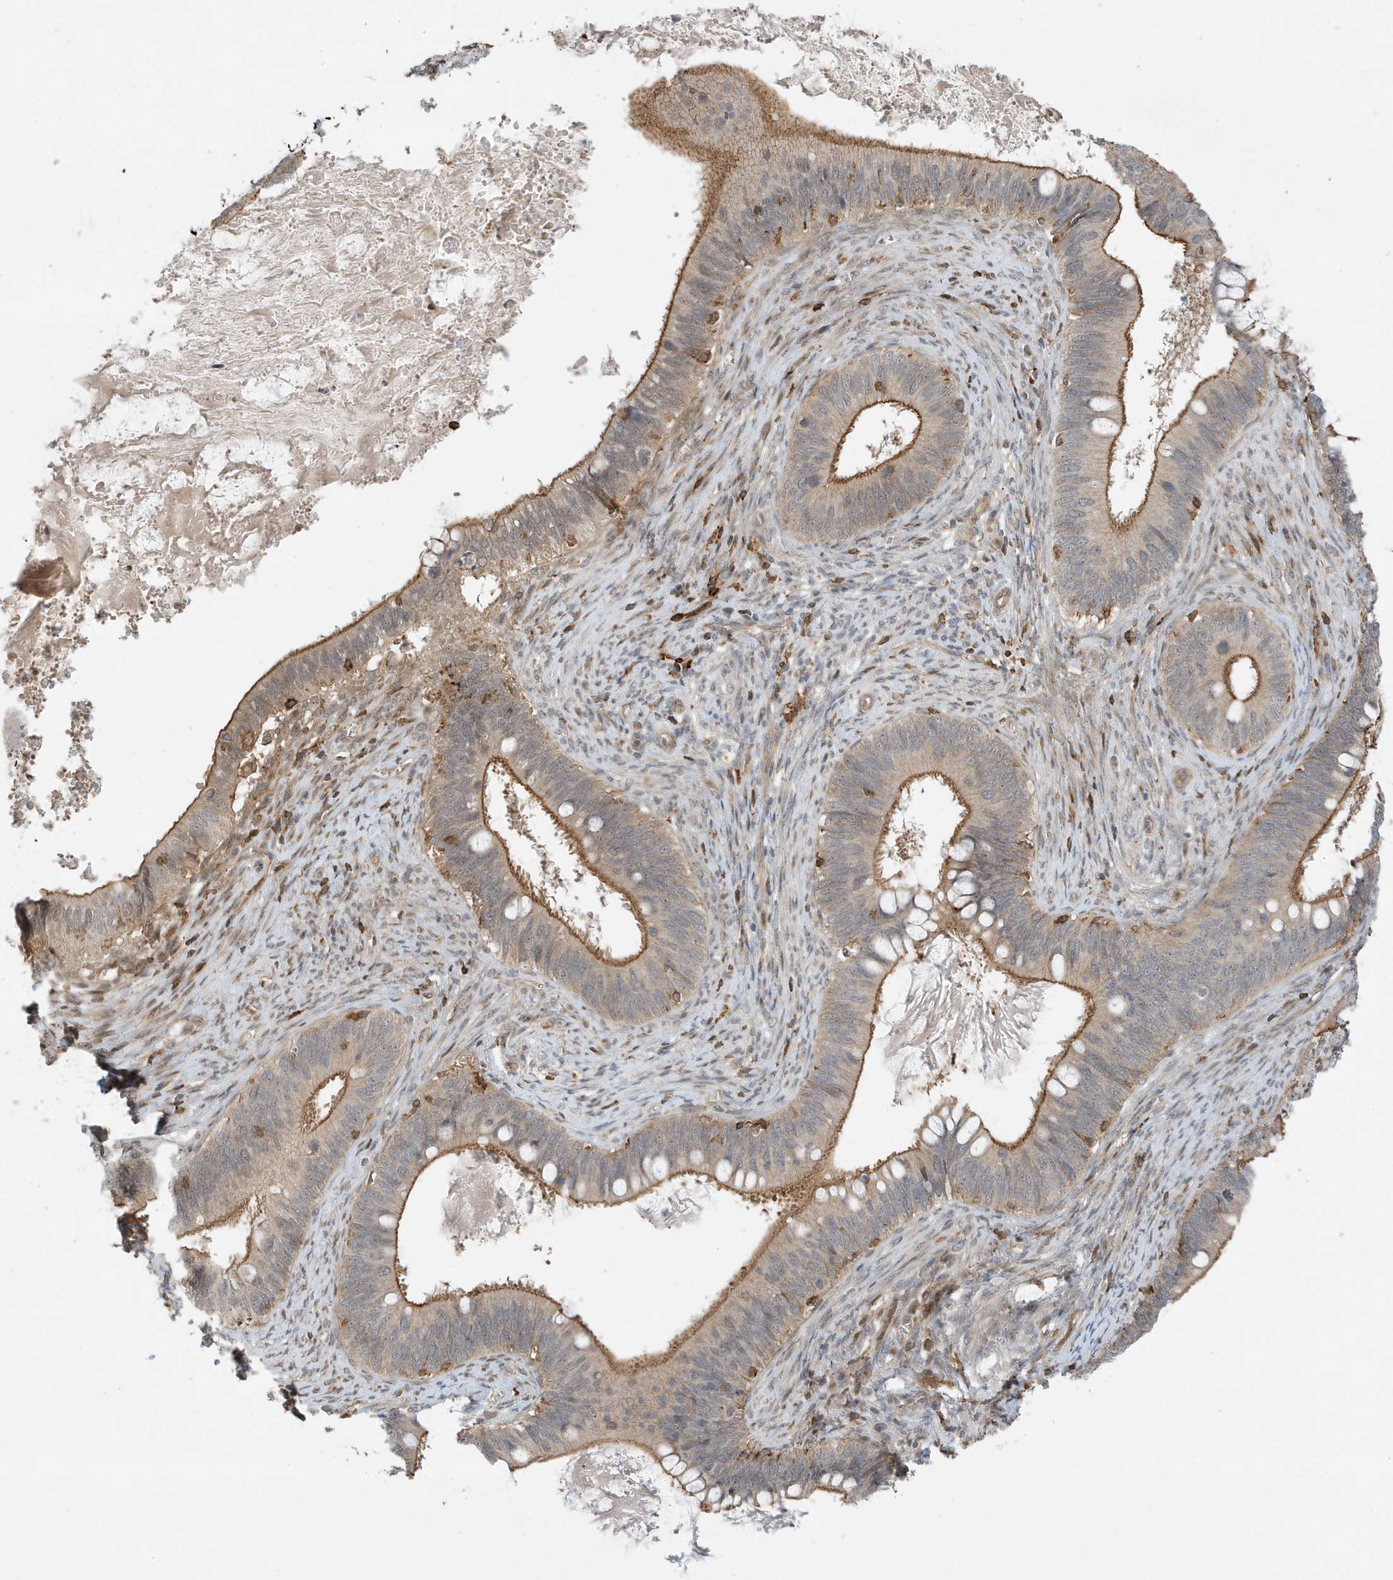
{"staining": {"intensity": "moderate", "quantity": "25%-75%", "location": "cytoplasmic/membranous"}, "tissue": "cervical cancer", "cell_type": "Tumor cells", "image_type": "cancer", "snomed": [{"axis": "morphology", "description": "Adenocarcinoma, NOS"}, {"axis": "topography", "description": "Cervix"}], "caption": "Brown immunohistochemical staining in human cervical cancer (adenocarcinoma) reveals moderate cytoplasmic/membranous staining in about 25%-75% of tumor cells.", "gene": "TATDN3", "patient": {"sex": "female", "age": 42}}